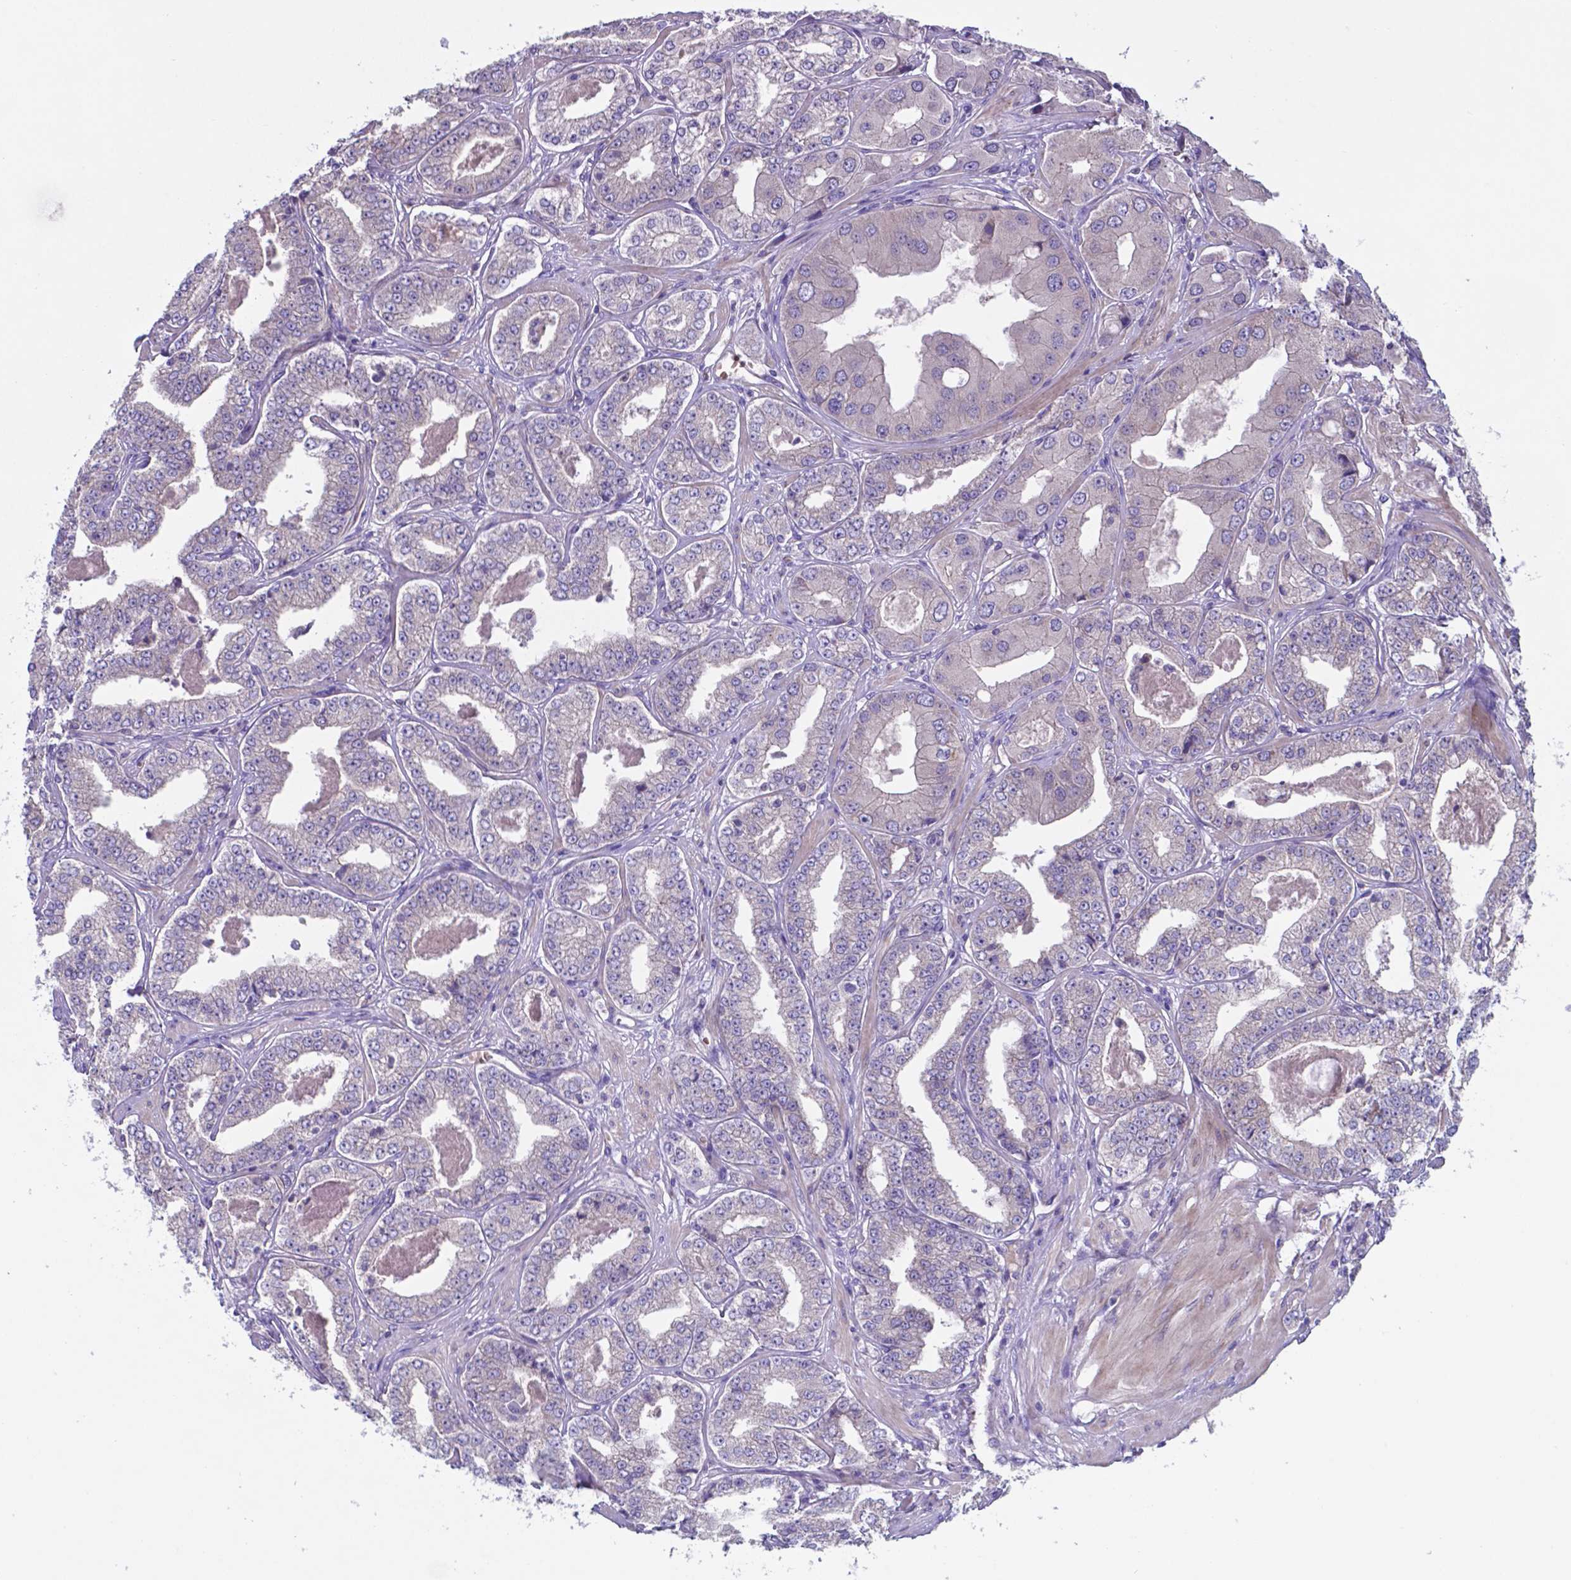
{"staining": {"intensity": "negative", "quantity": "none", "location": "none"}, "tissue": "prostate cancer", "cell_type": "Tumor cells", "image_type": "cancer", "snomed": [{"axis": "morphology", "description": "Adenocarcinoma, Low grade"}, {"axis": "topography", "description": "Prostate"}], "caption": "An immunohistochemistry (IHC) photomicrograph of adenocarcinoma (low-grade) (prostate) is shown. There is no staining in tumor cells of adenocarcinoma (low-grade) (prostate).", "gene": "TYRO3", "patient": {"sex": "male", "age": 60}}